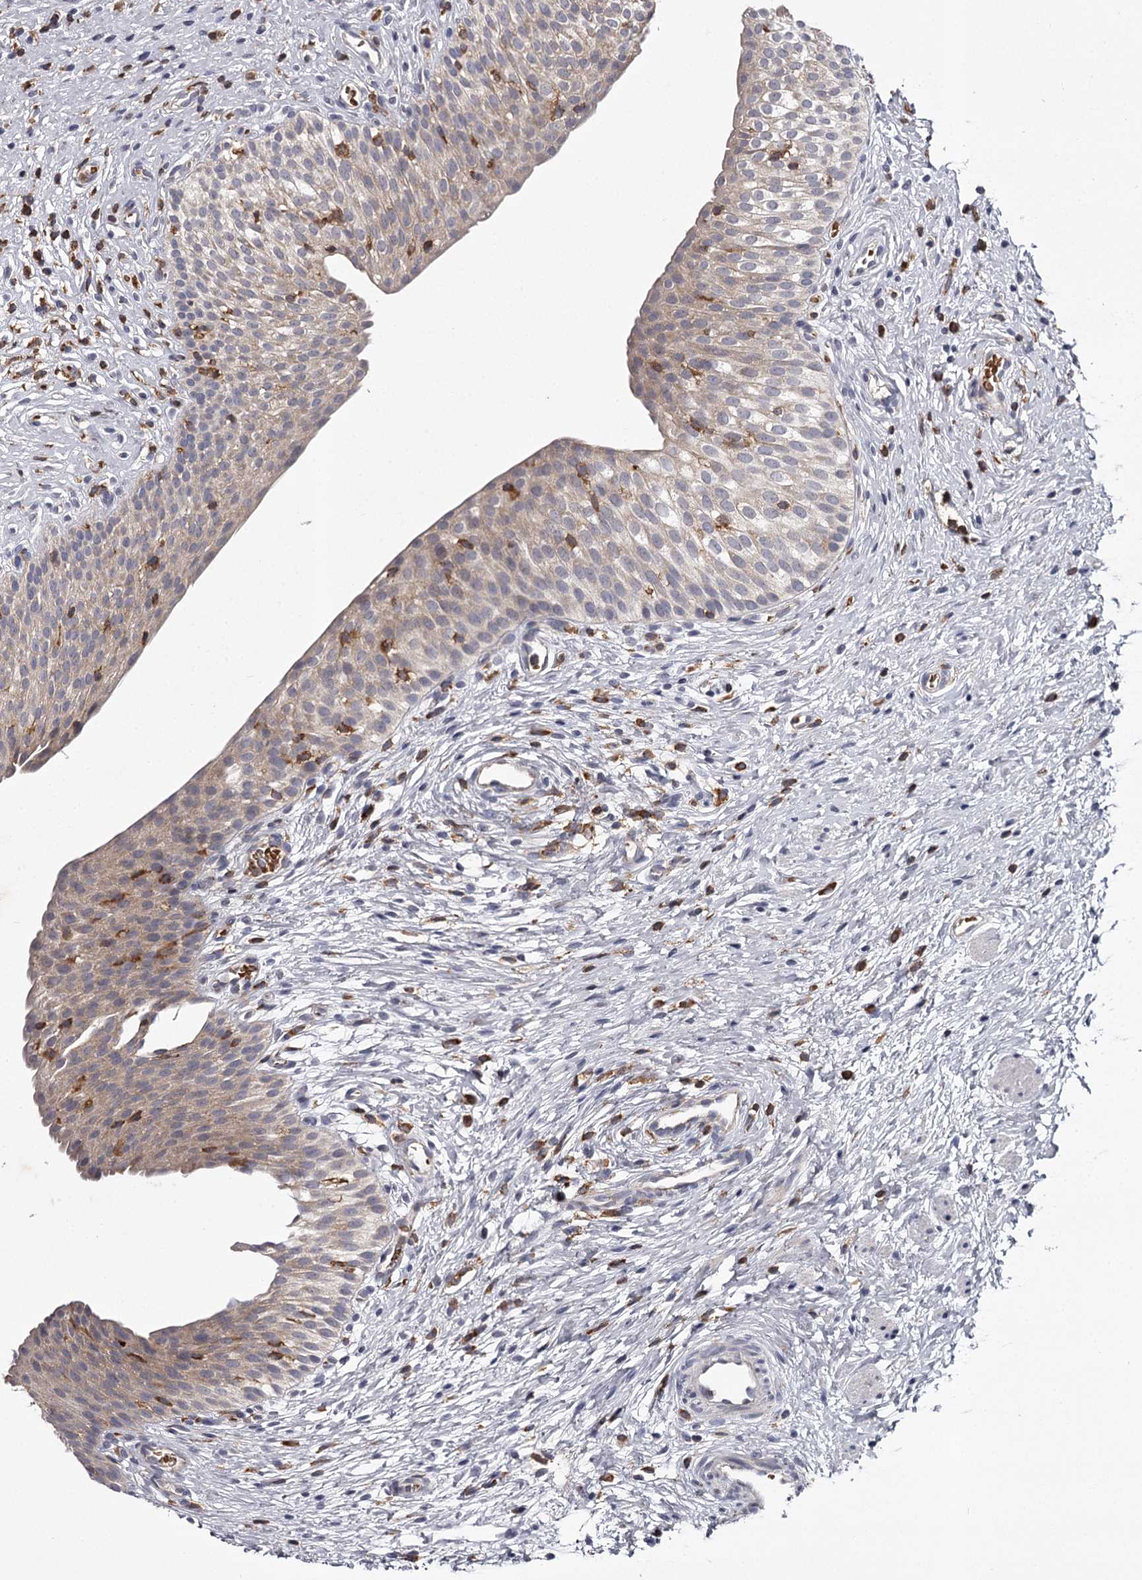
{"staining": {"intensity": "weak", "quantity": "25%-75%", "location": "cytoplasmic/membranous"}, "tissue": "urinary bladder", "cell_type": "Urothelial cells", "image_type": "normal", "snomed": [{"axis": "morphology", "description": "Normal tissue, NOS"}, {"axis": "topography", "description": "Urinary bladder"}], "caption": "A brown stain highlights weak cytoplasmic/membranous positivity of a protein in urothelial cells of unremarkable human urinary bladder. (Stains: DAB in brown, nuclei in blue, Microscopy: brightfield microscopy at high magnification).", "gene": "RASSF6", "patient": {"sex": "male", "age": 1}}